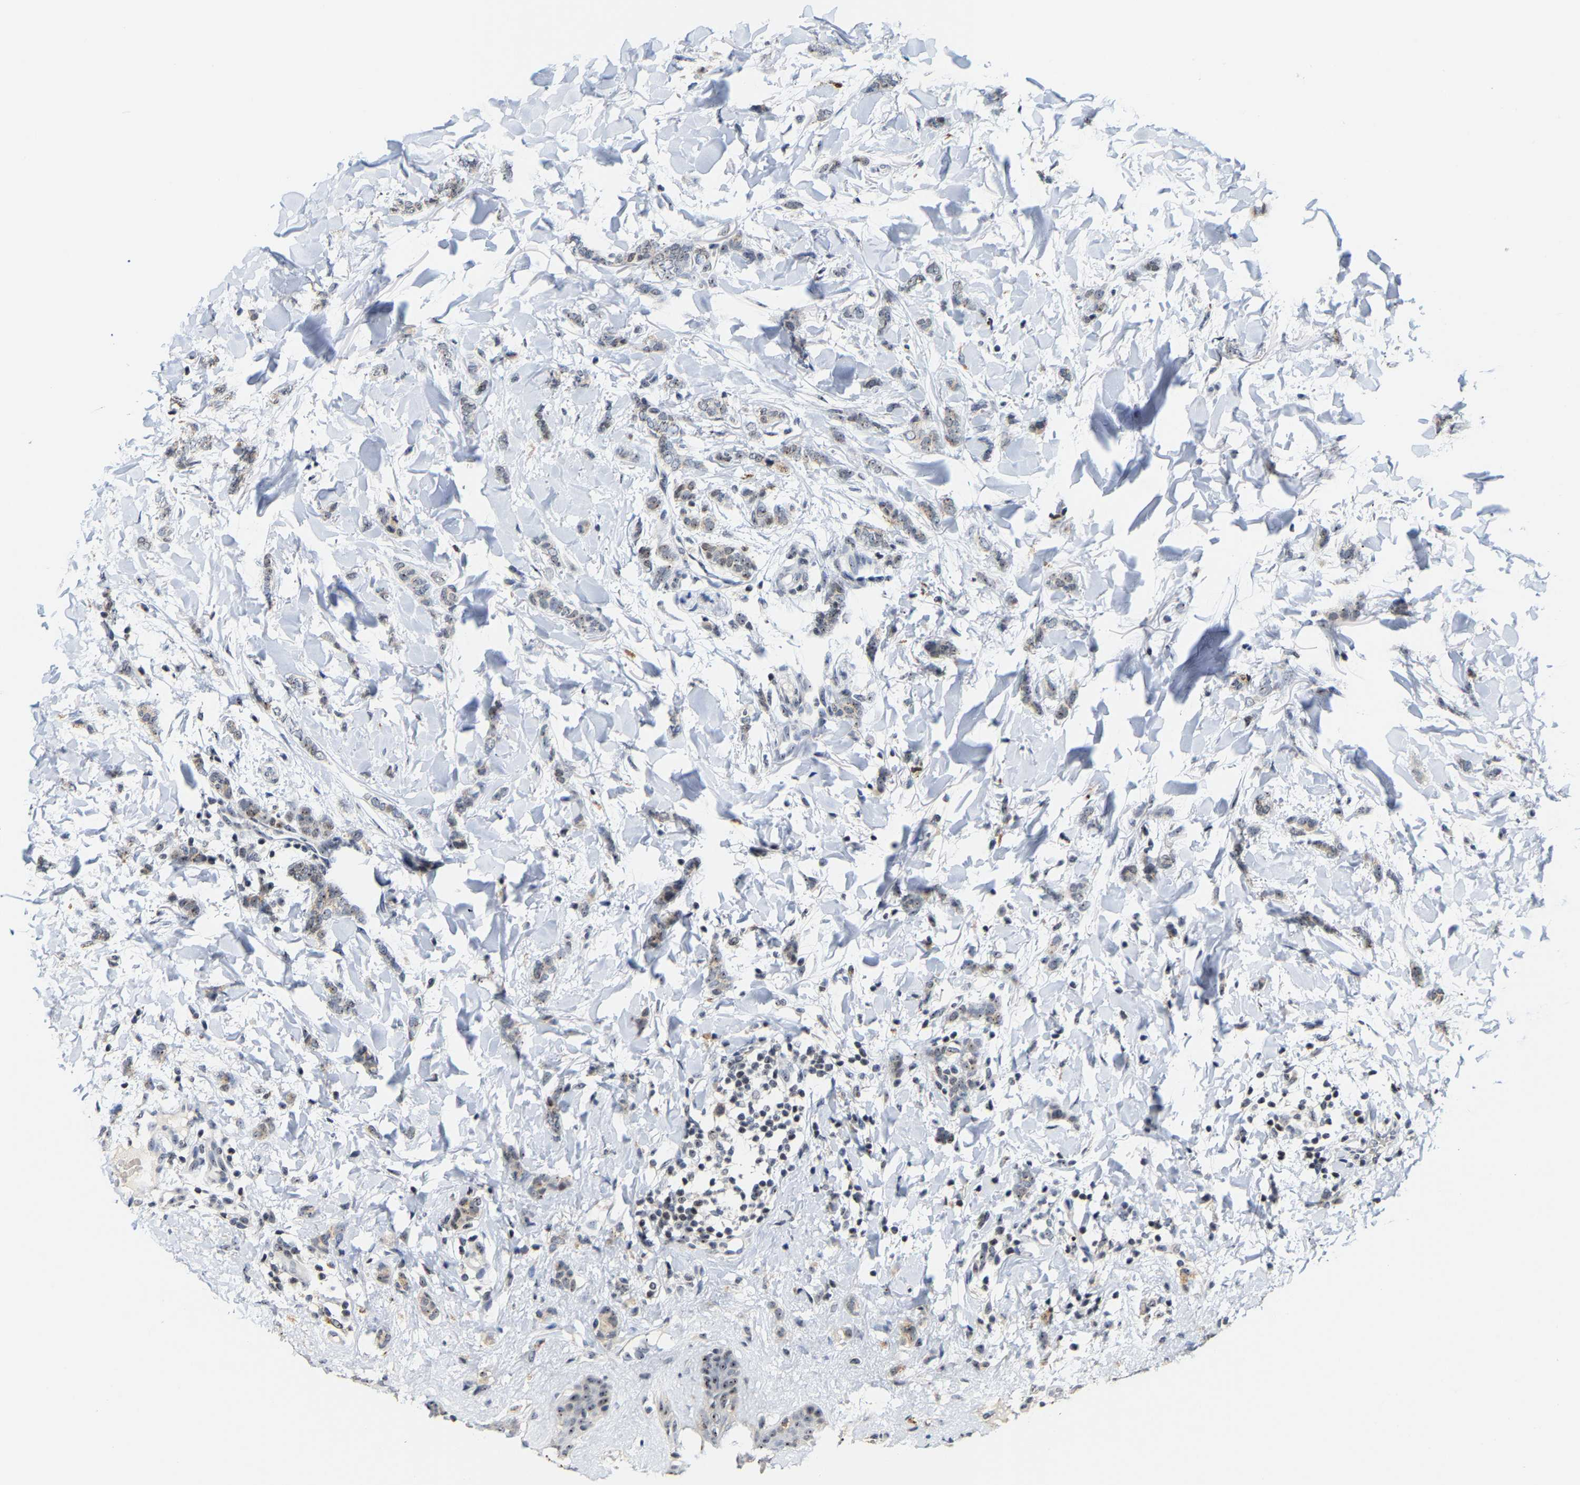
{"staining": {"intensity": "weak", "quantity": "25%-75%", "location": "nuclear"}, "tissue": "breast cancer", "cell_type": "Tumor cells", "image_type": "cancer", "snomed": [{"axis": "morphology", "description": "Lobular carcinoma"}, {"axis": "topography", "description": "Skin"}, {"axis": "topography", "description": "Breast"}], "caption": "Tumor cells display weak nuclear staining in about 25%-75% of cells in breast lobular carcinoma.", "gene": "NOP58", "patient": {"sex": "female", "age": 46}}